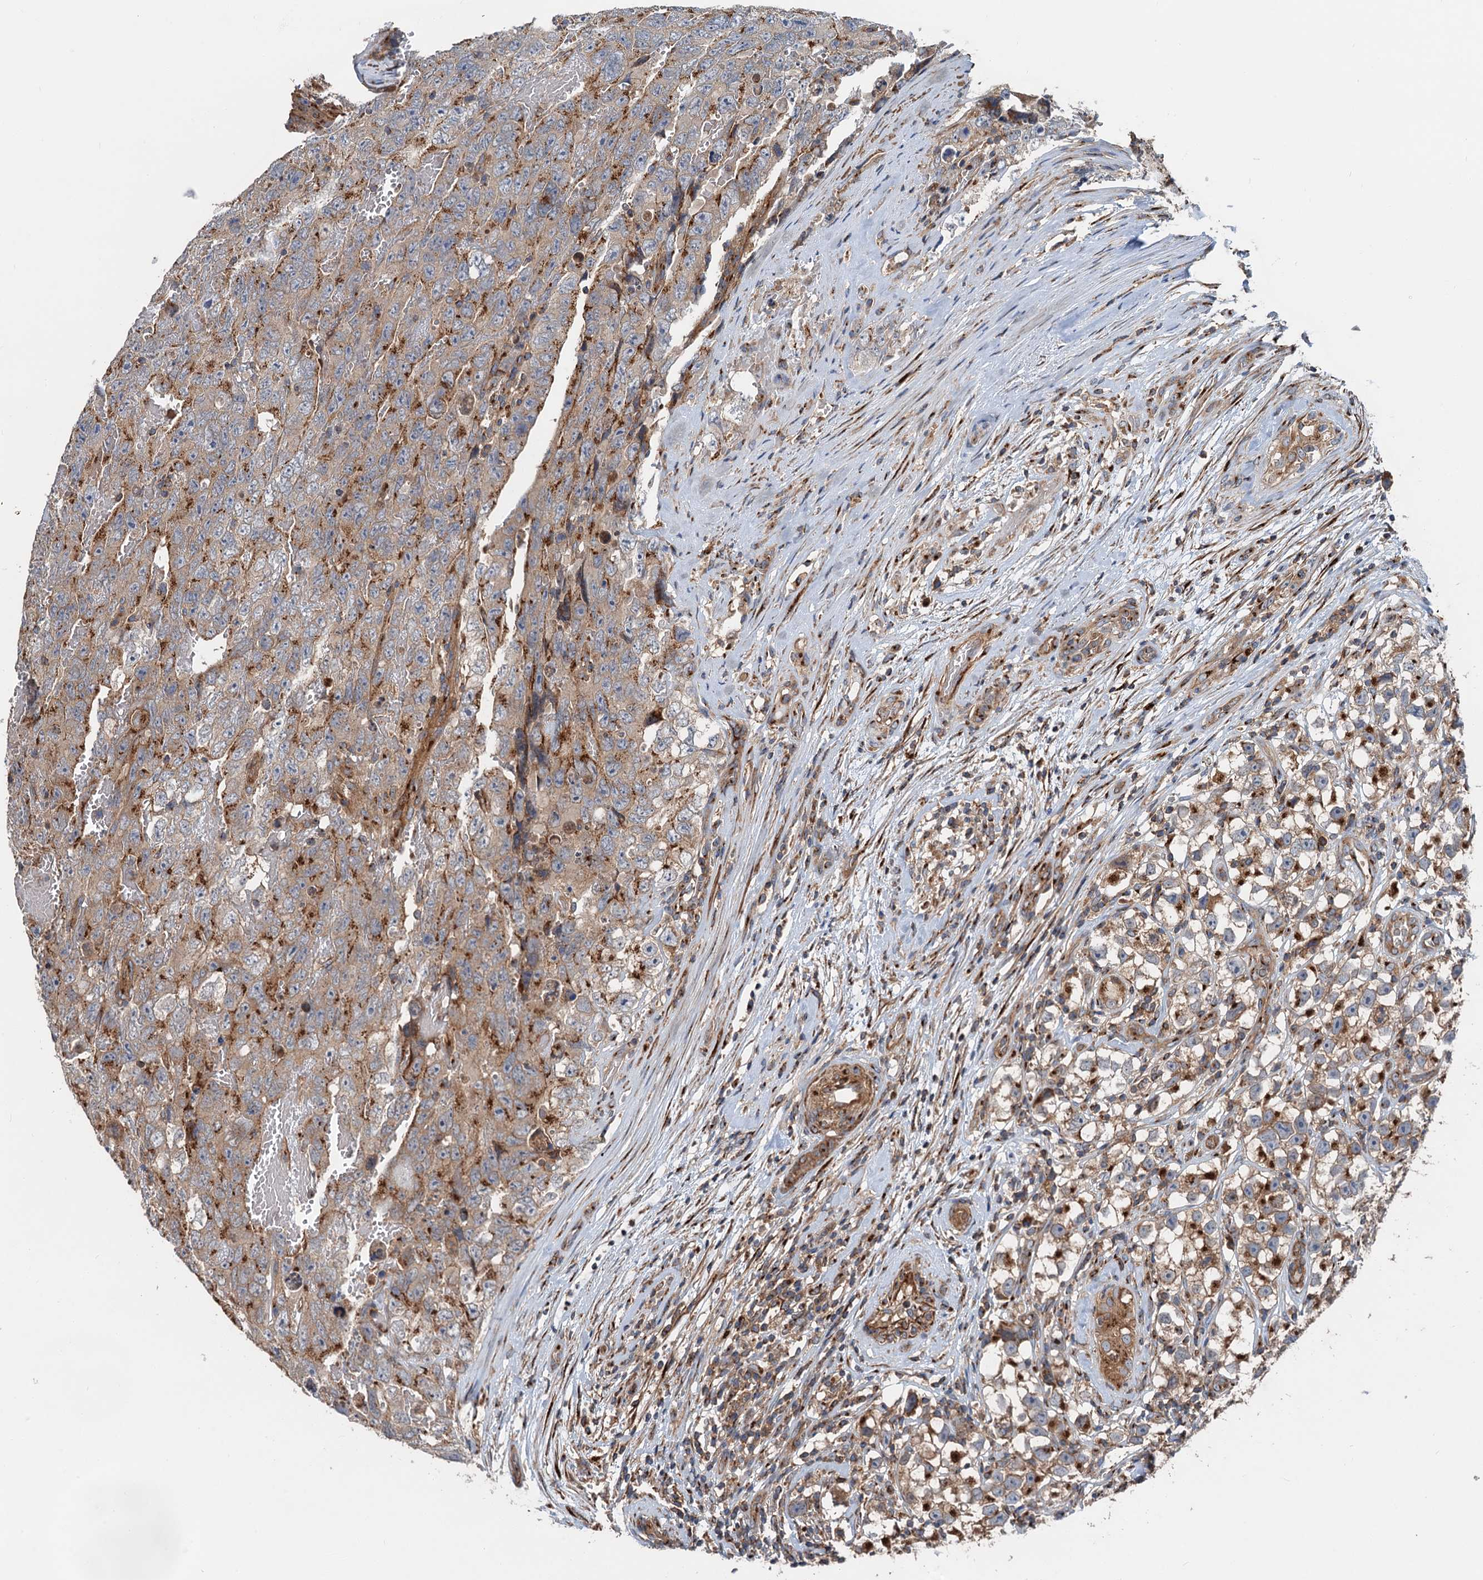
{"staining": {"intensity": "moderate", "quantity": "25%-75%", "location": "cytoplasmic/membranous"}, "tissue": "testis cancer", "cell_type": "Tumor cells", "image_type": "cancer", "snomed": [{"axis": "morphology", "description": "Carcinoma, Embryonal, NOS"}, {"axis": "topography", "description": "Testis"}], "caption": "Embryonal carcinoma (testis) stained for a protein (brown) demonstrates moderate cytoplasmic/membranous positive expression in about 25%-75% of tumor cells.", "gene": "ANKRD26", "patient": {"sex": "male", "age": 45}}